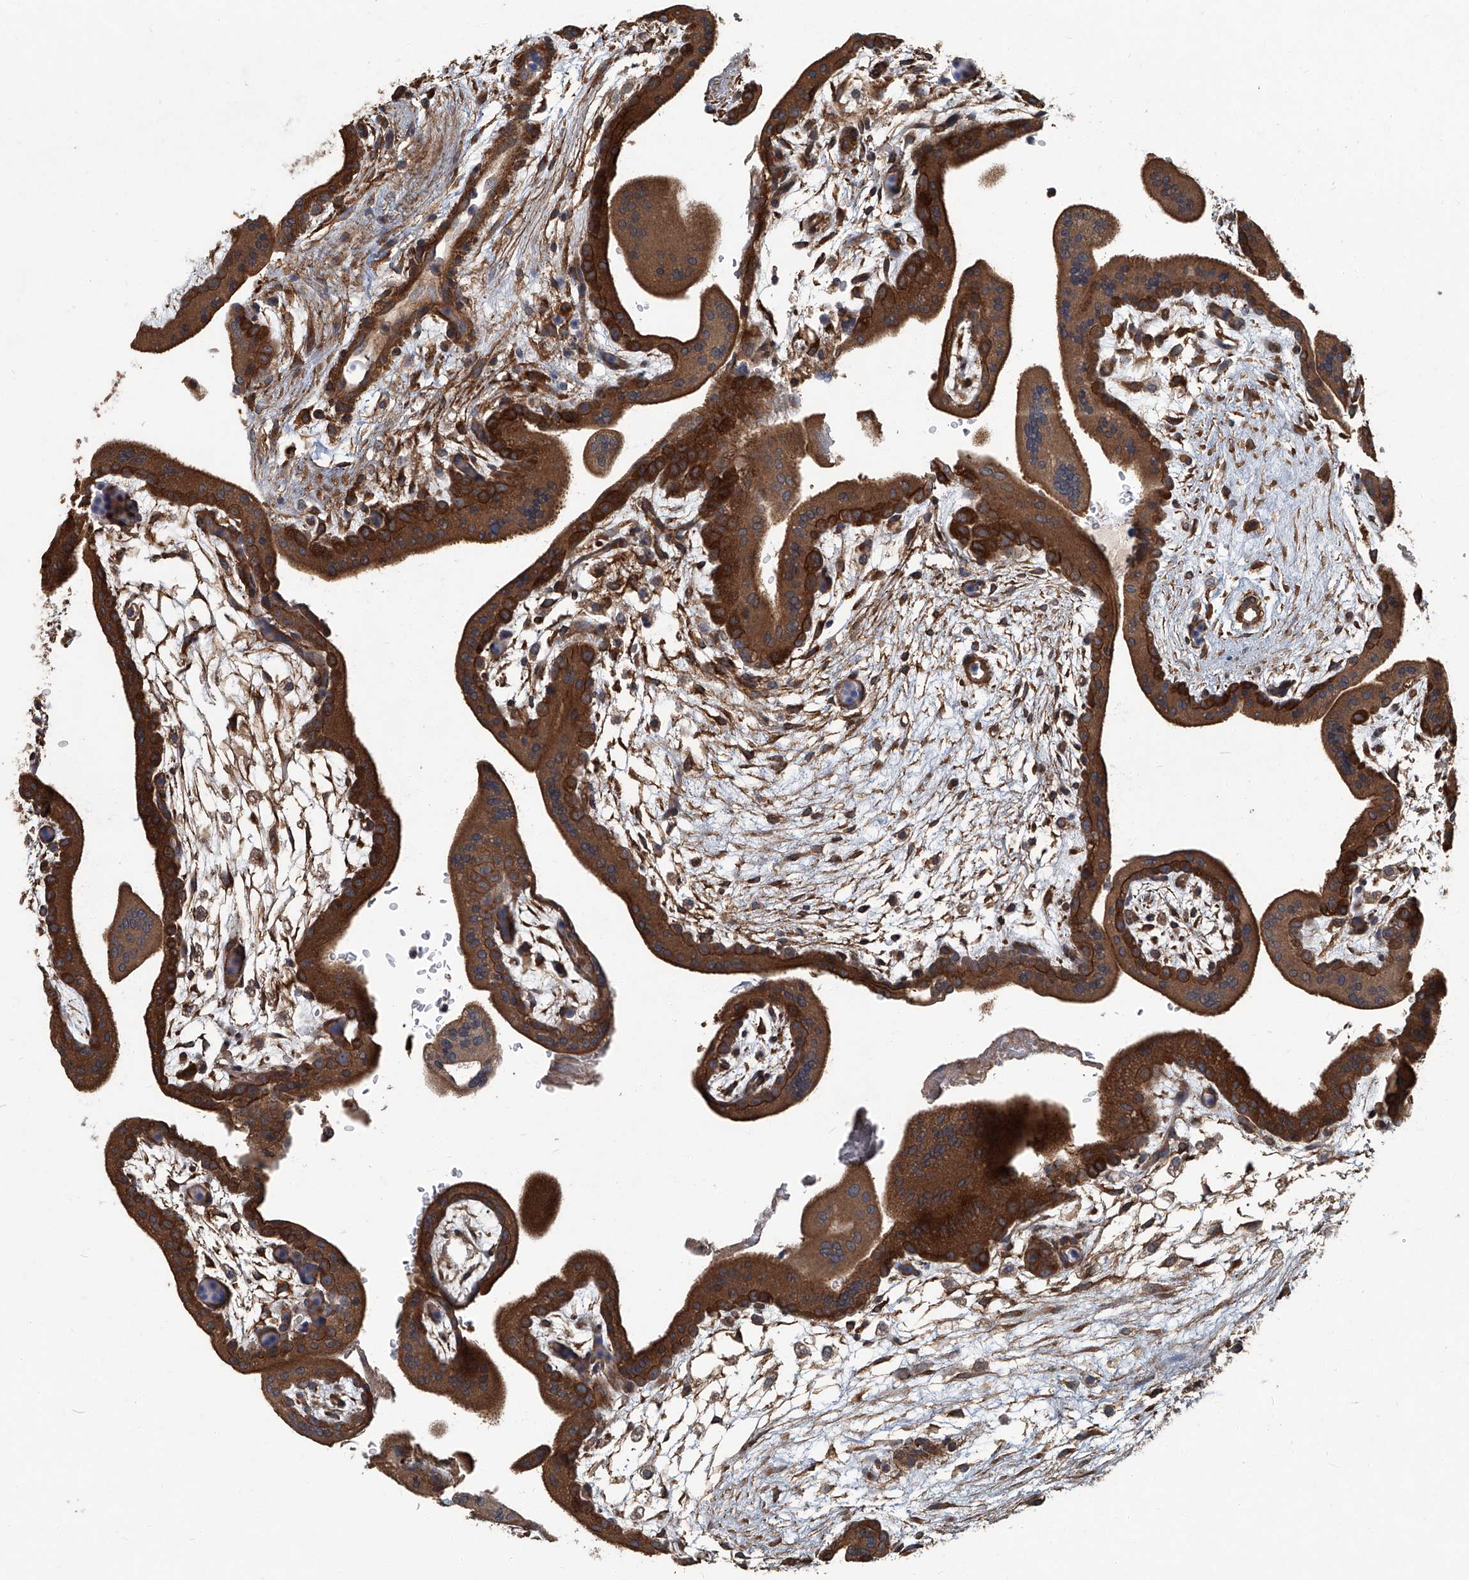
{"staining": {"intensity": "strong", "quantity": ">75%", "location": "cytoplasmic/membranous"}, "tissue": "placenta", "cell_type": "Trophoblastic cells", "image_type": "normal", "snomed": [{"axis": "morphology", "description": "Normal tissue, NOS"}, {"axis": "topography", "description": "Placenta"}], "caption": "An IHC image of unremarkable tissue is shown. Protein staining in brown highlights strong cytoplasmic/membranous positivity in placenta within trophoblastic cells.", "gene": "ANKRD34A", "patient": {"sex": "female", "age": 35}}